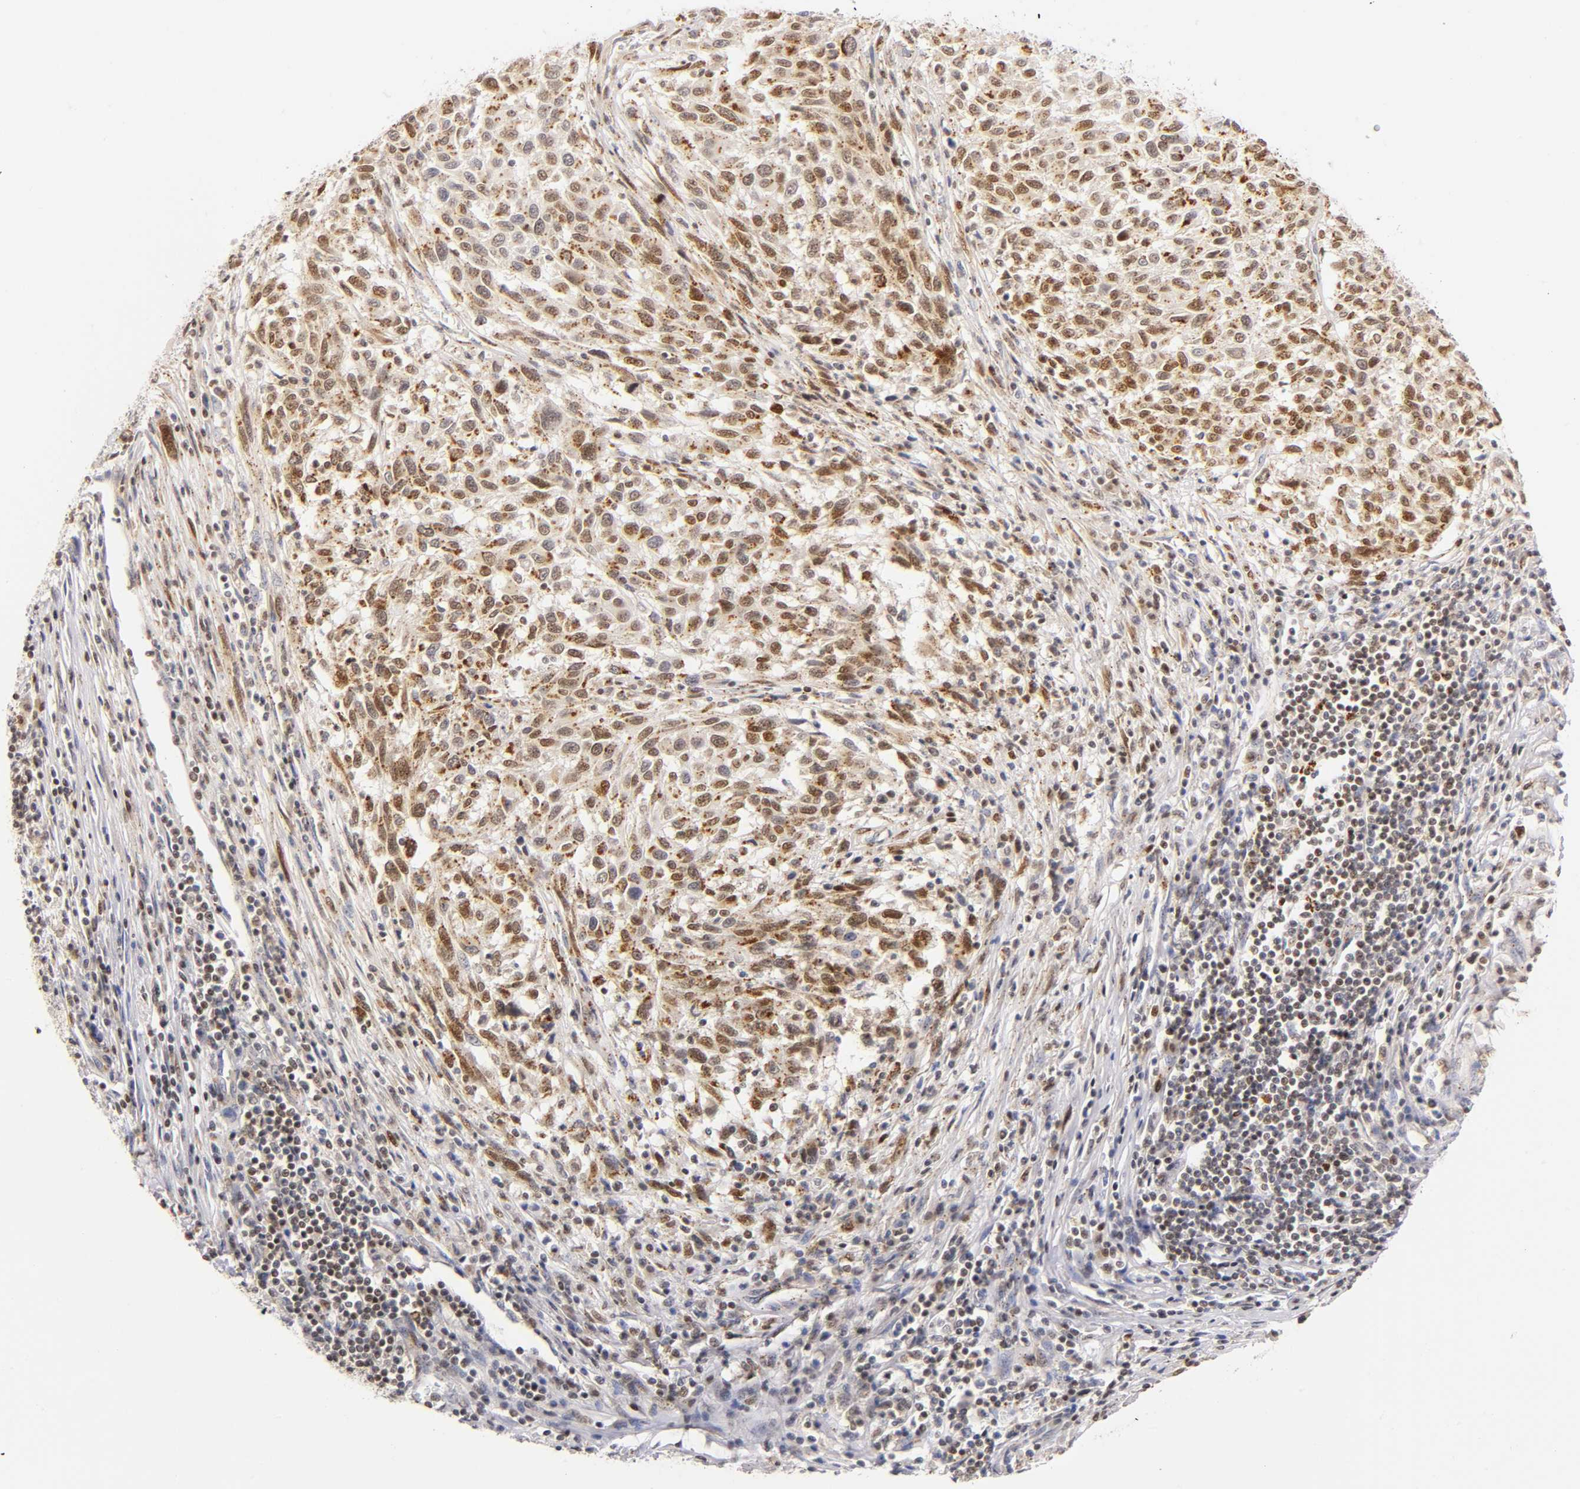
{"staining": {"intensity": "moderate", "quantity": ">75%", "location": "cytoplasmic/membranous,nuclear"}, "tissue": "melanoma", "cell_type": "Tumor cells", "image_type": "cancer", "snomed": [{"axis": "morphology", "description": "Malignant melanoma, Metastatic site"}, {"axis": "topography", "description": "Lymph node"}], "caption": "An image of human malignant melanoma (metastatic site) stained for a protein shows moderate cytoplasmic/membranous and nuclear brown staining in tumor cells.", "gene": "RUNX1", "patient": {"sex": "male", "age": 61}}